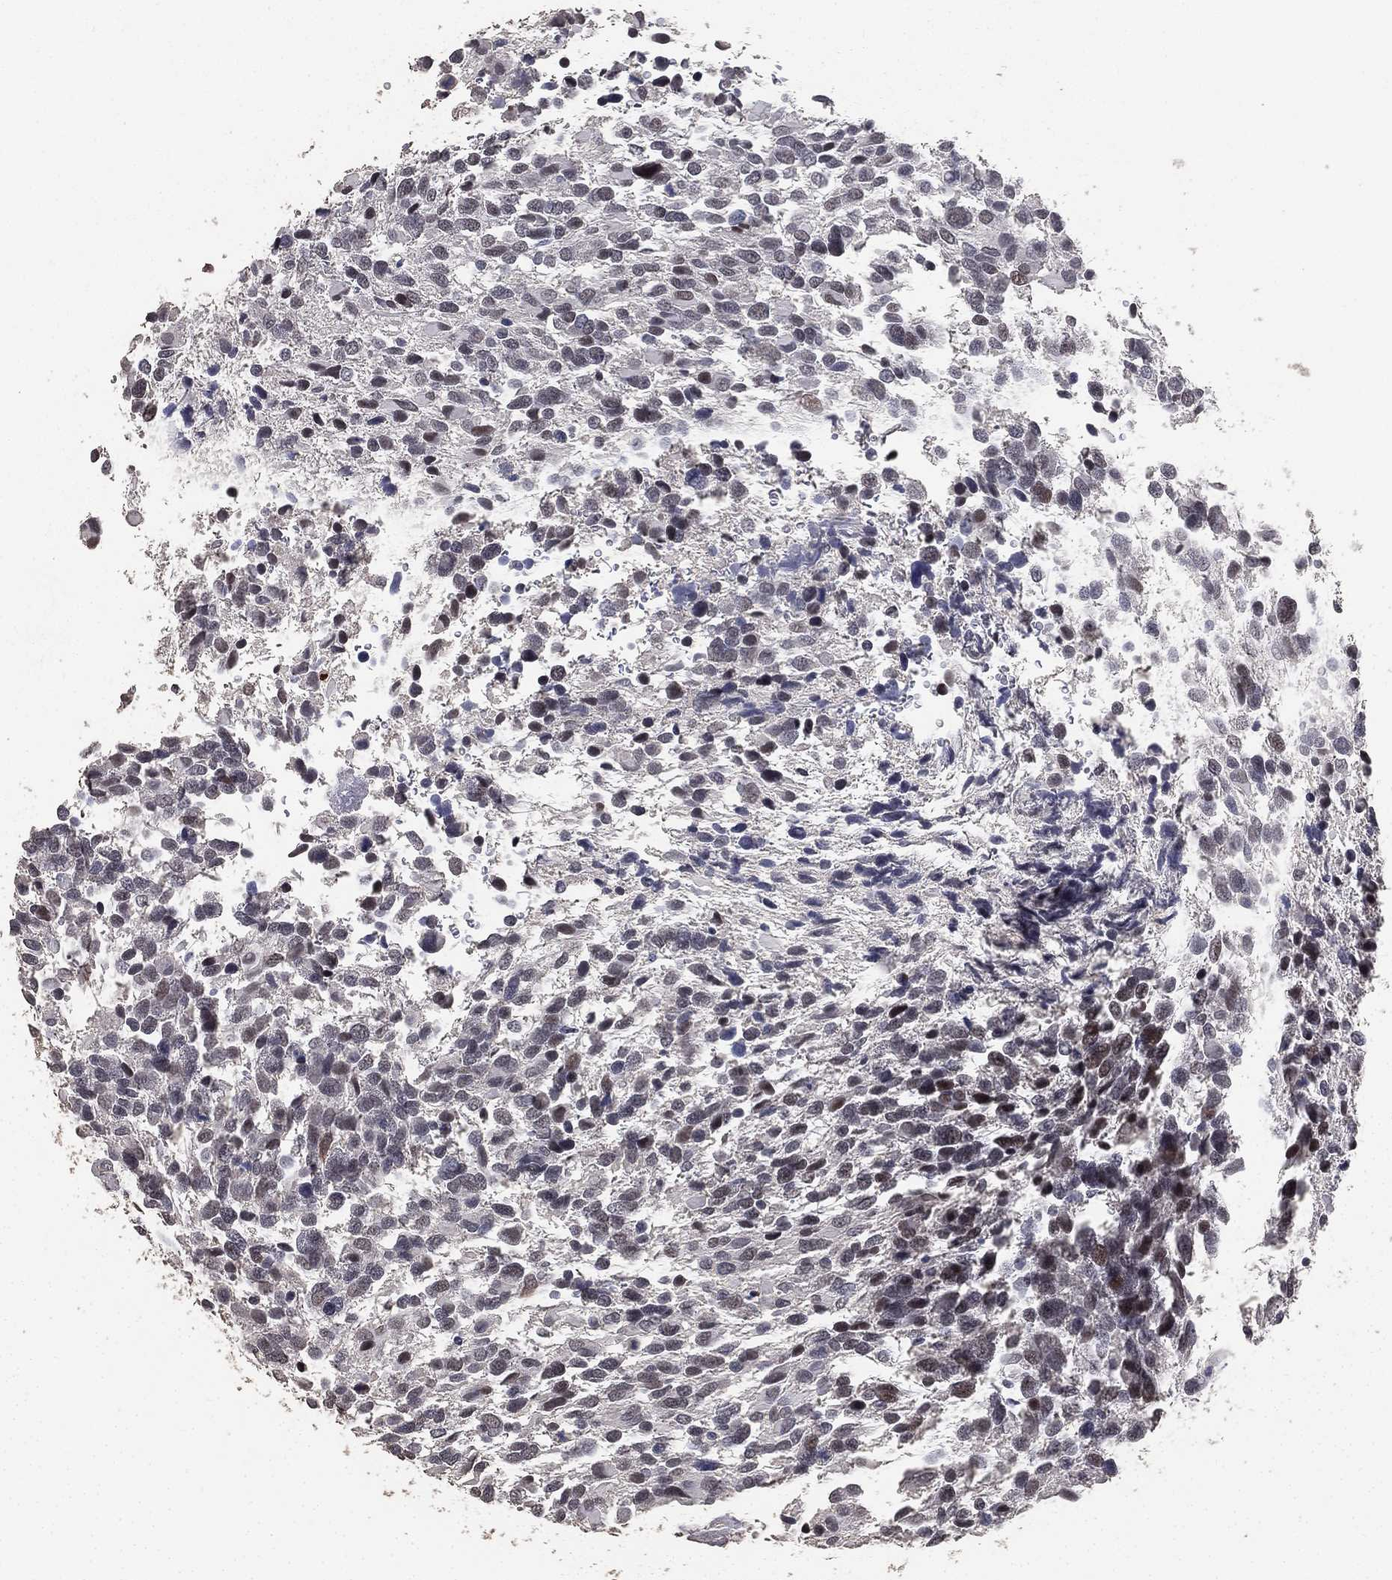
{"staining": {"intensity": "negative", "quantity": "none", "location": "none"}, "tissue": "glioma", "cell_type": "Tumor cells", "image_type": "cancer", "snomed": [{"axis": "morphology", "description": "Glioma, malignant, Low grade"}, {"axis": "topography", "description": "Brain"}], "caption": "This is an immunohistochemistry image of glioma. There is no expression in tumor cells.", "gene": "DSG1", "patient": {"sex": "female", "age": 32}}